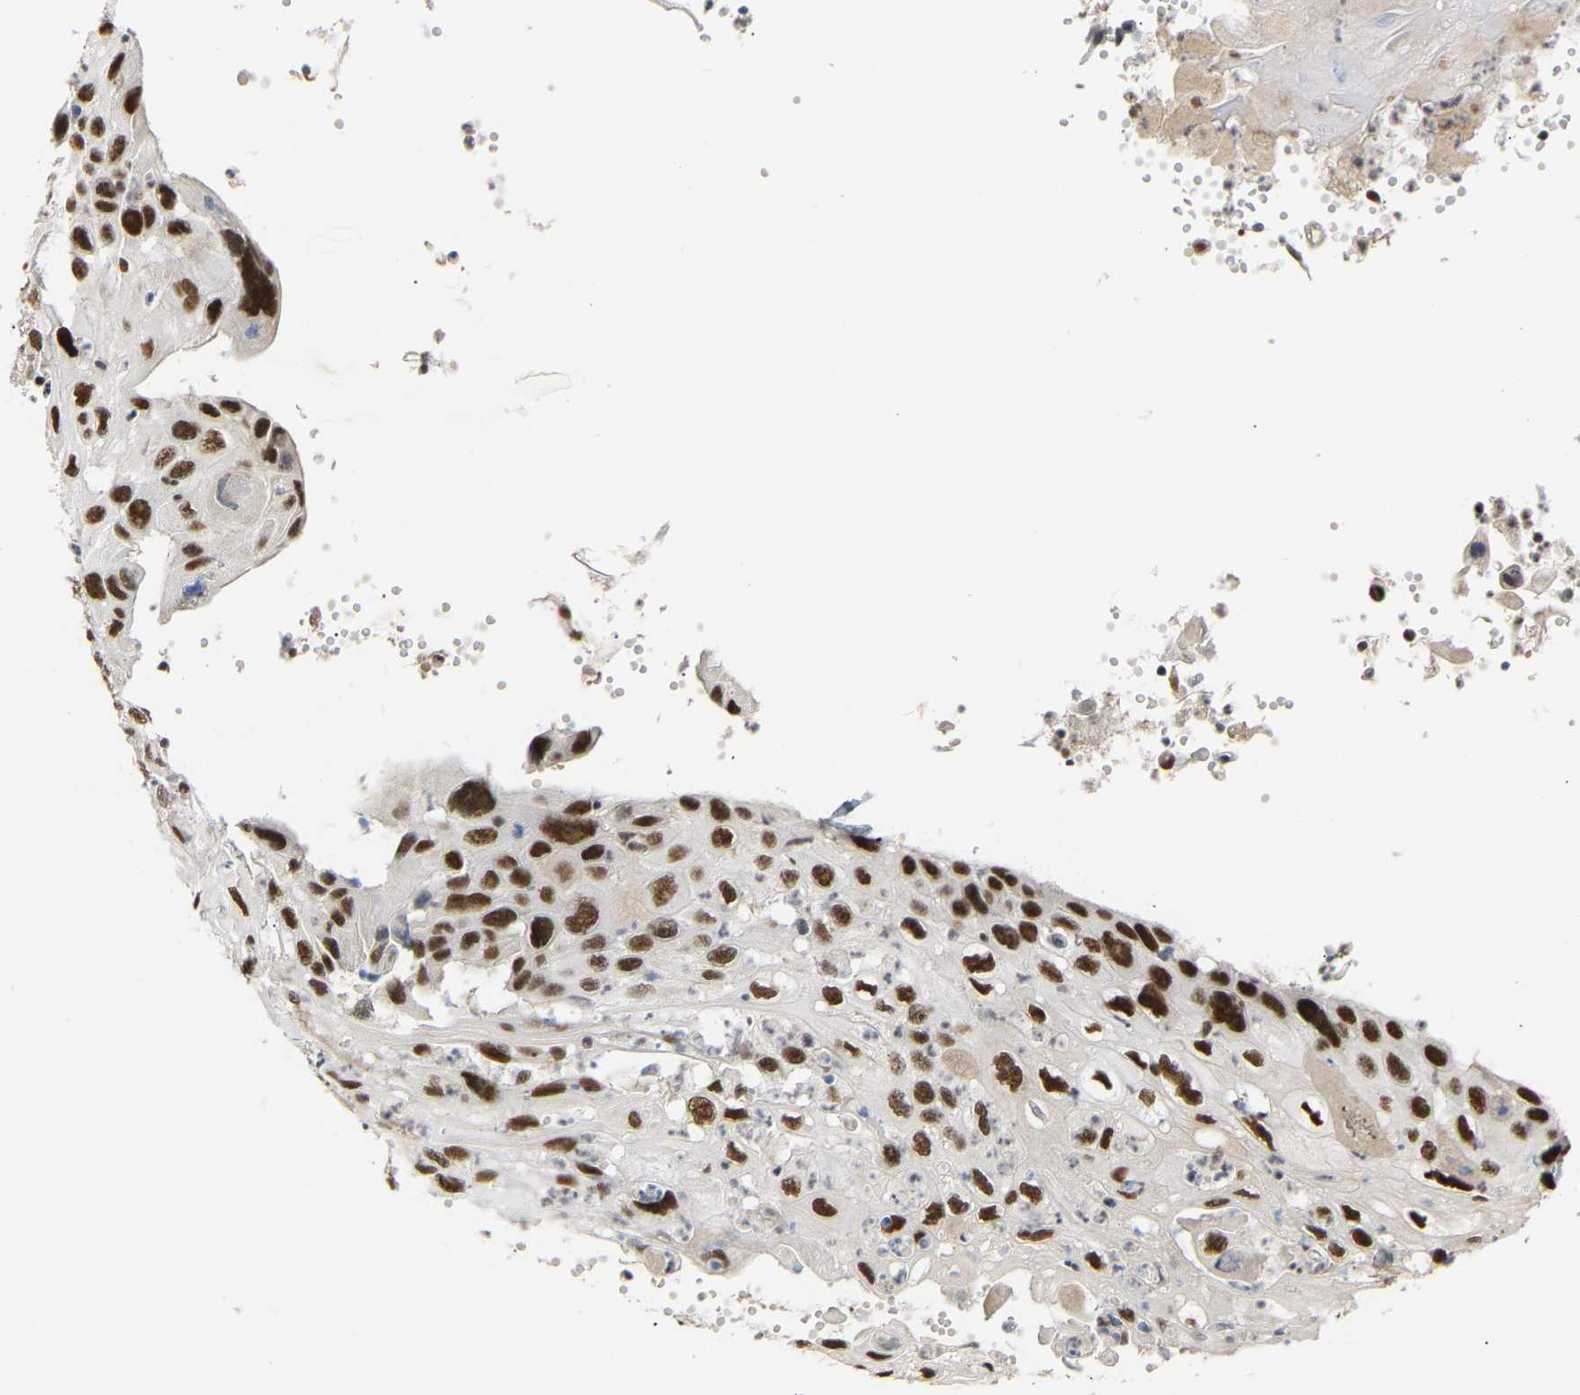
{"staining": {"intensity": "strong", "quantity": ">75%", "location": "nuclear"}, "tissue": "cervical cancer", "cell_type": "Tumor cells", "image_type": "cancer", "snomed": [{"axis": "morphology", "description": "Squamous cell carcinoma, NOS"}, {"axis": "topography", "description": "Cervix"}], "caption": "A high amount of strong nuclear positivity is present in approximately >75% of tumor cells in cervical cancer (squamous cell carcinoma) tissue.", "gene": "NELFB", "patient": {"sex": "female", "age": 70}}